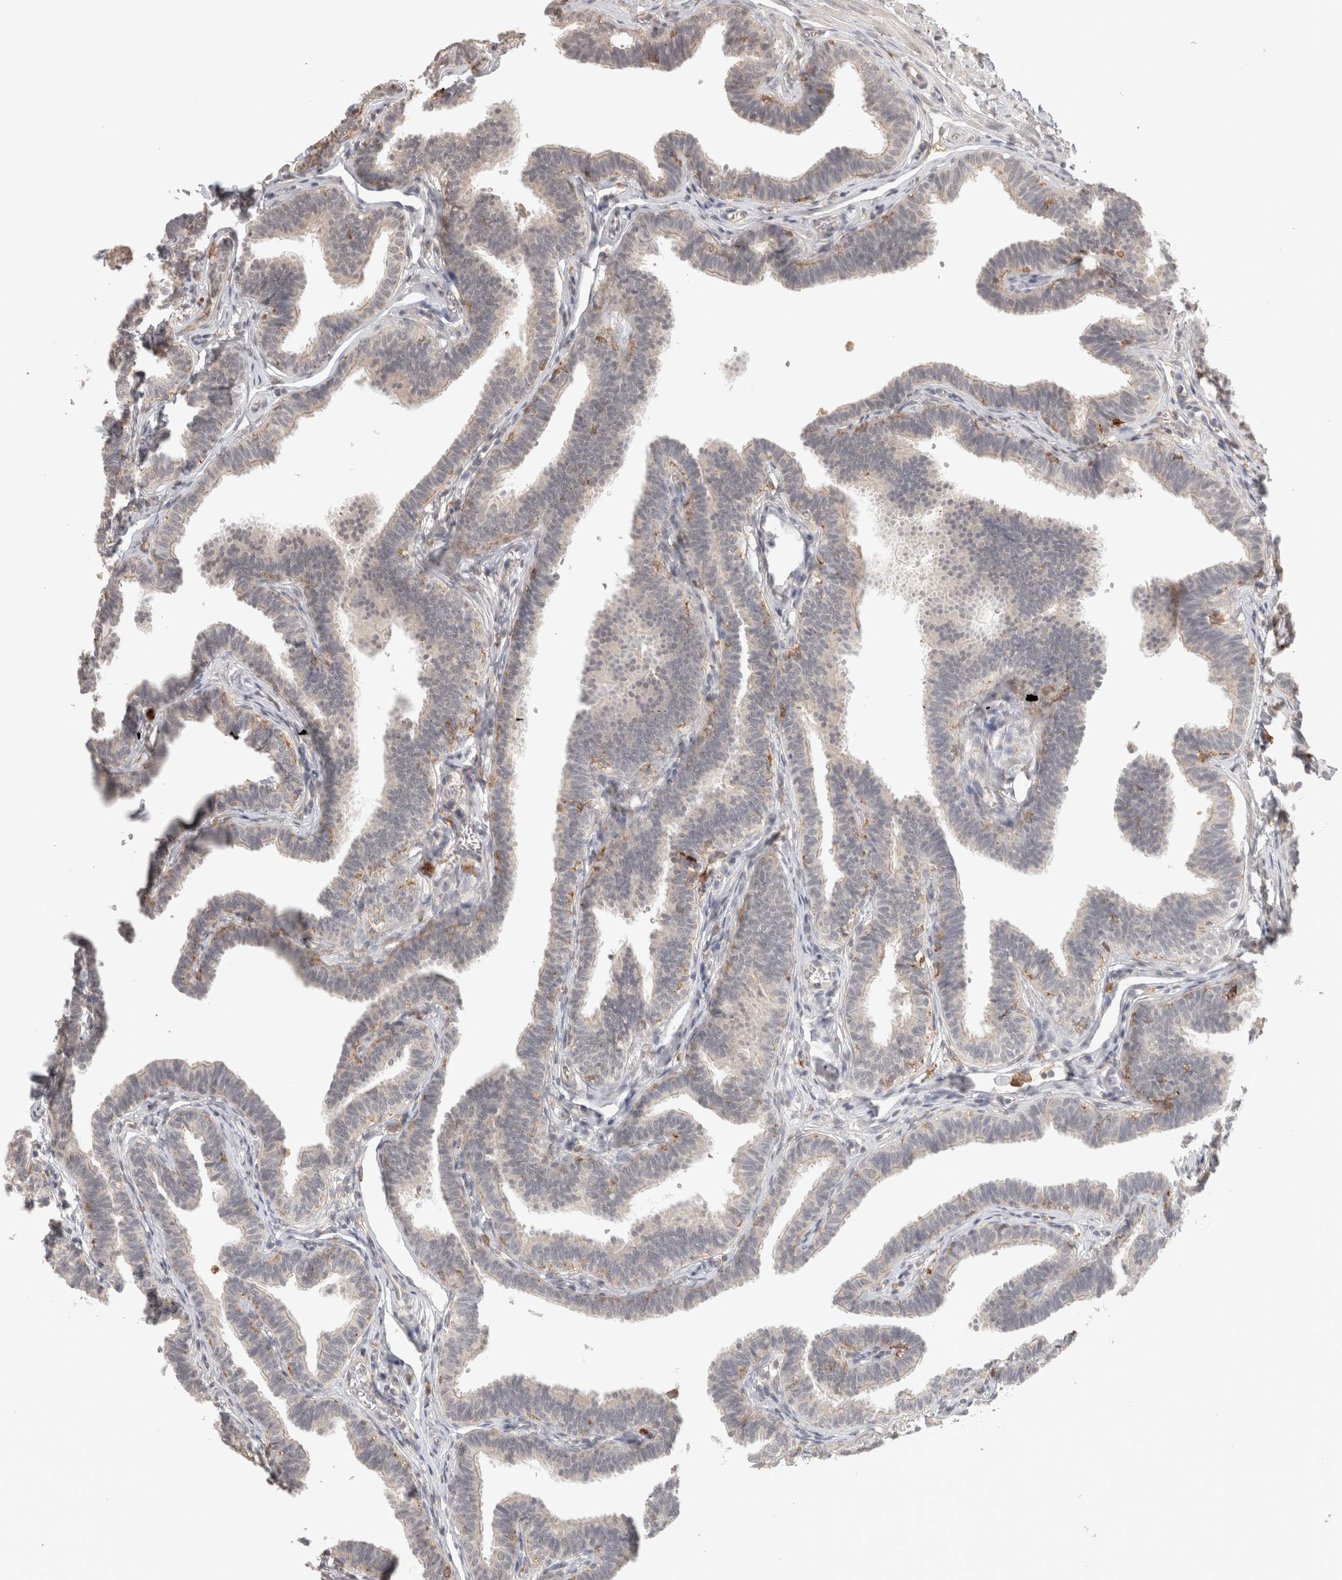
{"staining": {"intensity": "negative", "quantity": "none", "location": "none"}, "tissue": "fallopian tube", "cell_type": "Glandular cells", "image_type": "normal", "snomed": [{"axis": "morphology", "description": "Normal tissue, NOS"}, {"axis": "topography", "description": "Fallopian tube"}, {"axis": "topography", "description": "Ovary"}], "caption": "The micrograph demonstrates no significant positivity in glandular cells of fallopian tube.", "gene": "HAVCR2", "patient": {"sex": "female", "age": 23}}